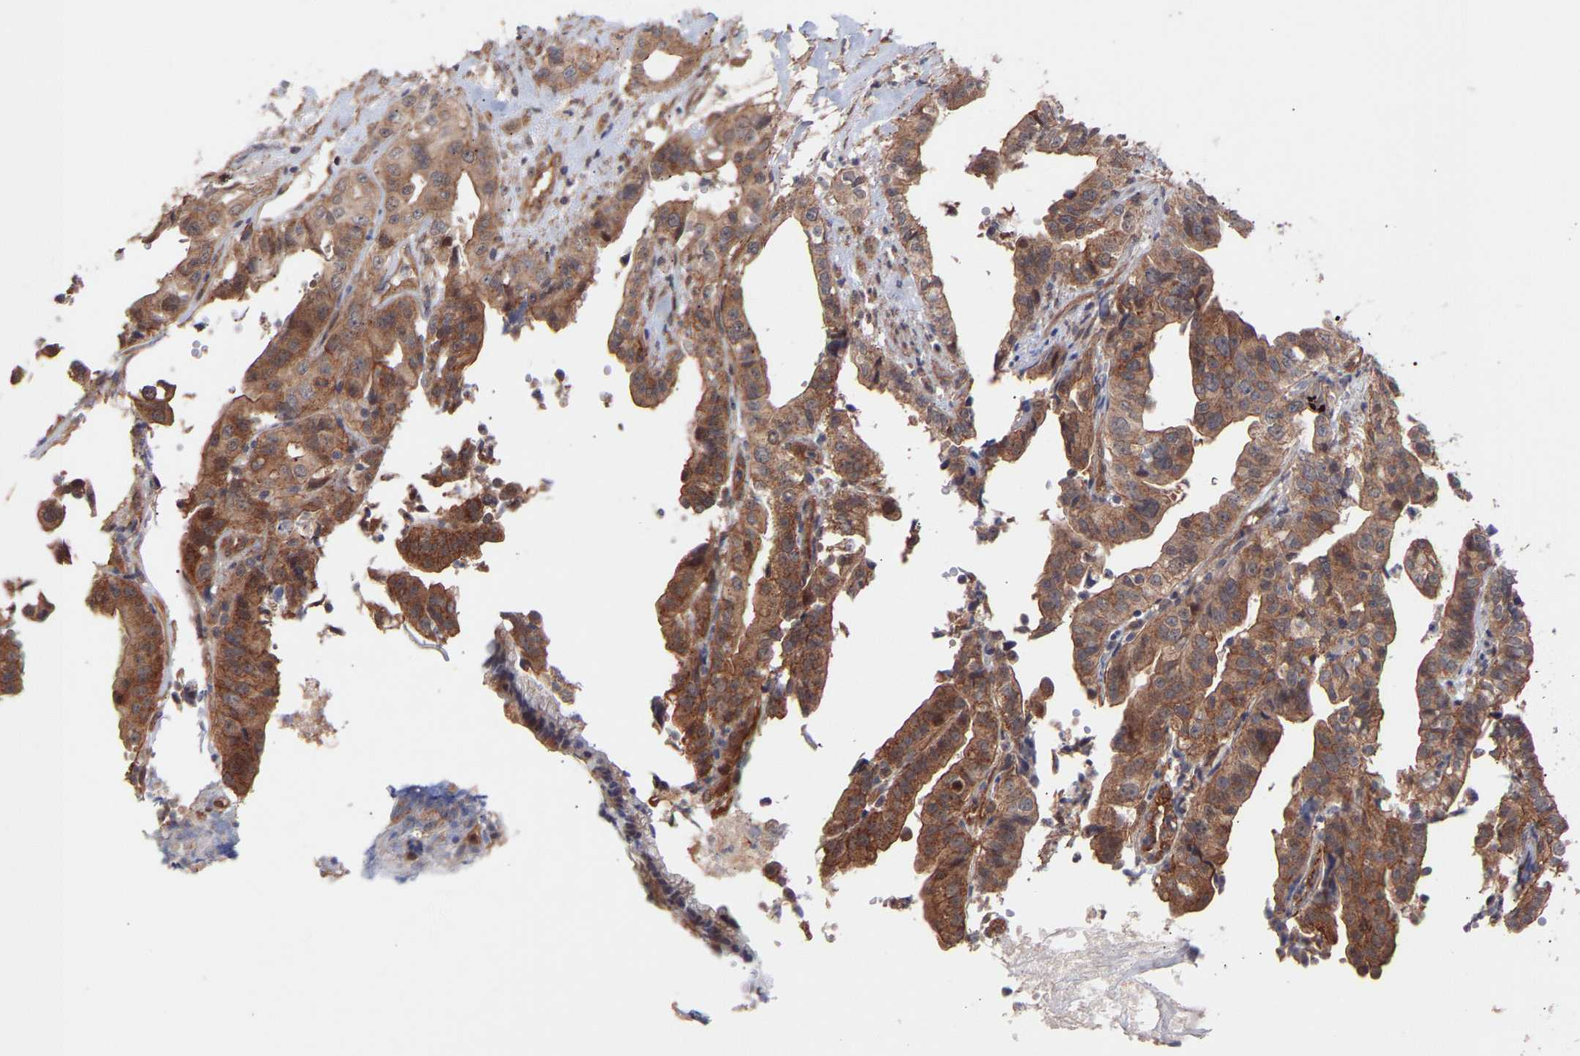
{"staining": {"intensity": "moderate", "quantity": ">75%", "location": "cytoplasmic/membranous"}, "tissue": "liver cancer", "cell_type": "Tumor cells", "image_type": "cancer", "snomed": [{"axis": "morphology", "description": "Cholangiocarcinoma"}, {"axis": "topography", "description": "Liver"}], "caption": "Immunohistochemical staining of human liver cancer shows moderate cytoplasmic/membranous protein positivity in approximately >75% of tumor cells.", "gene": "PDLIM5", "patient": {"sex": "female", "age": 61}}